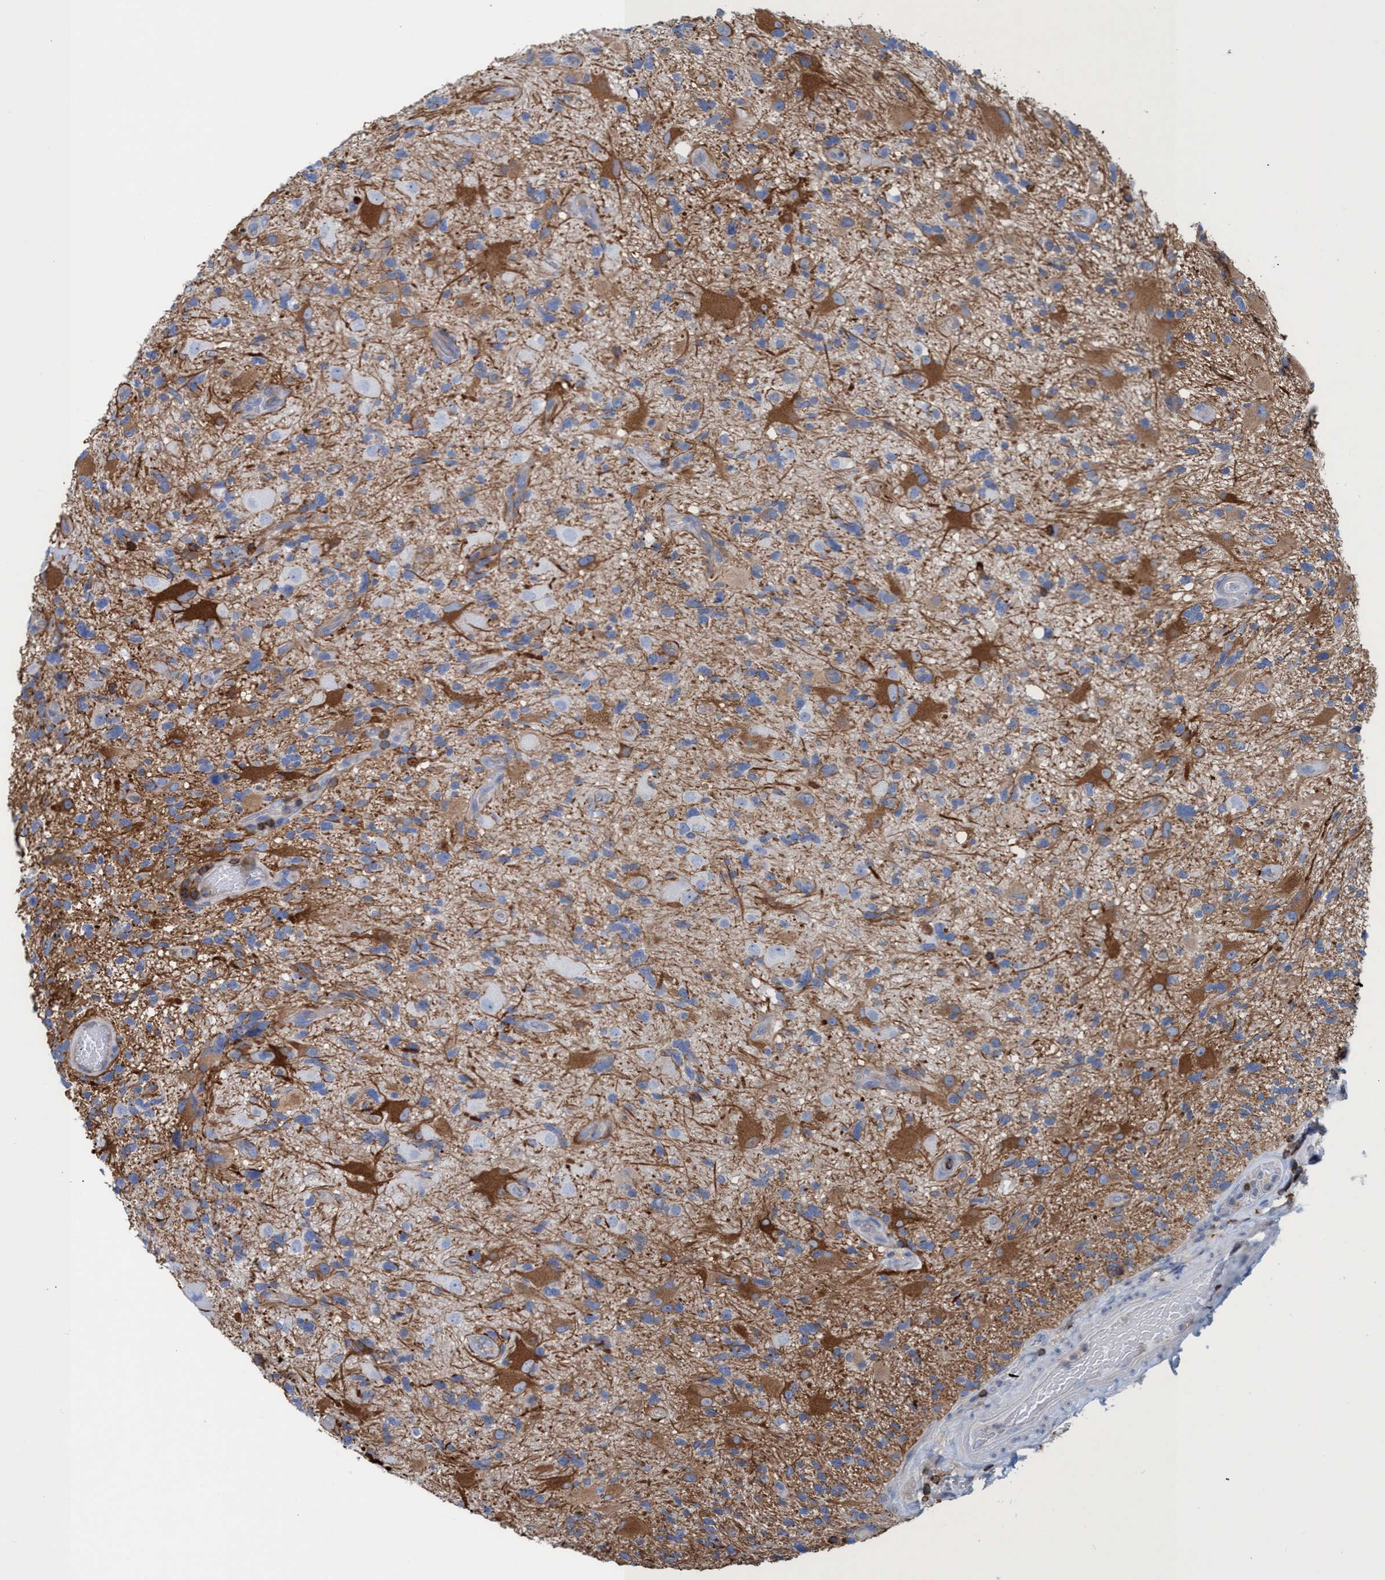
{"staining": {"intensity": "moderate", "quantity": "25%-75%", "location": "cytoplasmic/membranous"}, "tissue": "glioma", "cell_type": "Tumor cells", "image_type": "cancer", "snomed": [{"axis": "morphology", "description": "Glioma, malignant, High grade"}, {"axis": "topography", "description": "Brain"}], "caption": "Tumor cells exhibit medium levels of moderate cytoplasmic/membranous staining in approximately 25%-75% of cells in malignant glioma (high-grade).", "gene": "EZR", "patient": {"sex": "male", "age": 33}}